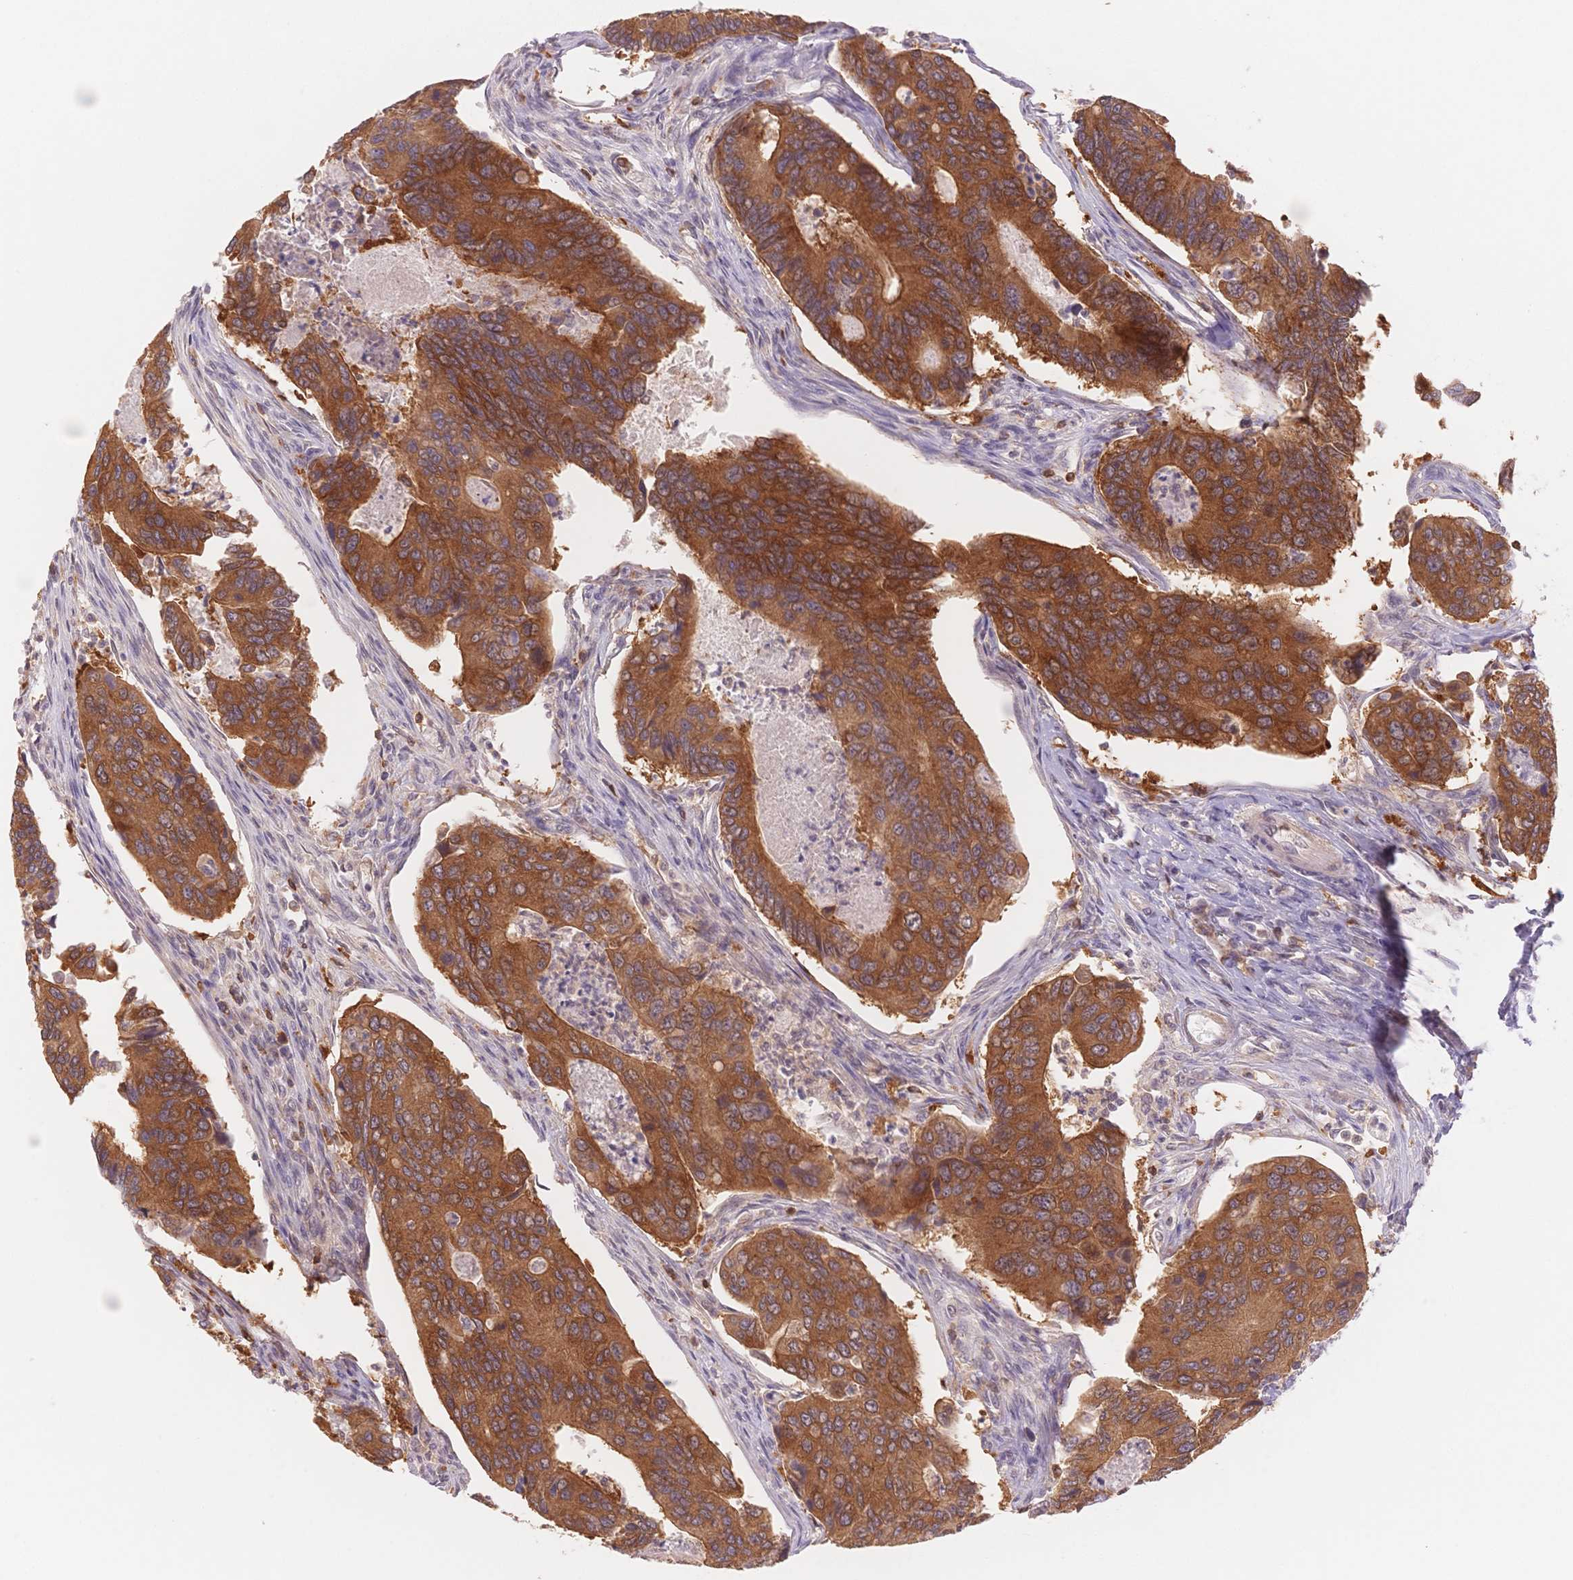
{"staining": {"intensity": "strong", "quantity": ">75%", "location": "cytoplasmic/membranous"}, "tissue": "colorectal cancer", "cell_type": "Tumor cells", "image_type": "cancer", "snomed": [{"axis": "morphology", "description": "Adenocarcinoma, NOS"}, {"axis": "topography", "description": "Colon"}], "caption": "Protein expression analysis of colorectal cancer (adenocarcinoma) exhibits strong cytoplasmic/membranous positivity in about >75% of tumor cells. (Stains: DAB in brown, nuclei in blue, Microscopy: brightfield microscopy at high magnification).", "gene": "STK39", "patient": {"sex": "female", "age": 67}}